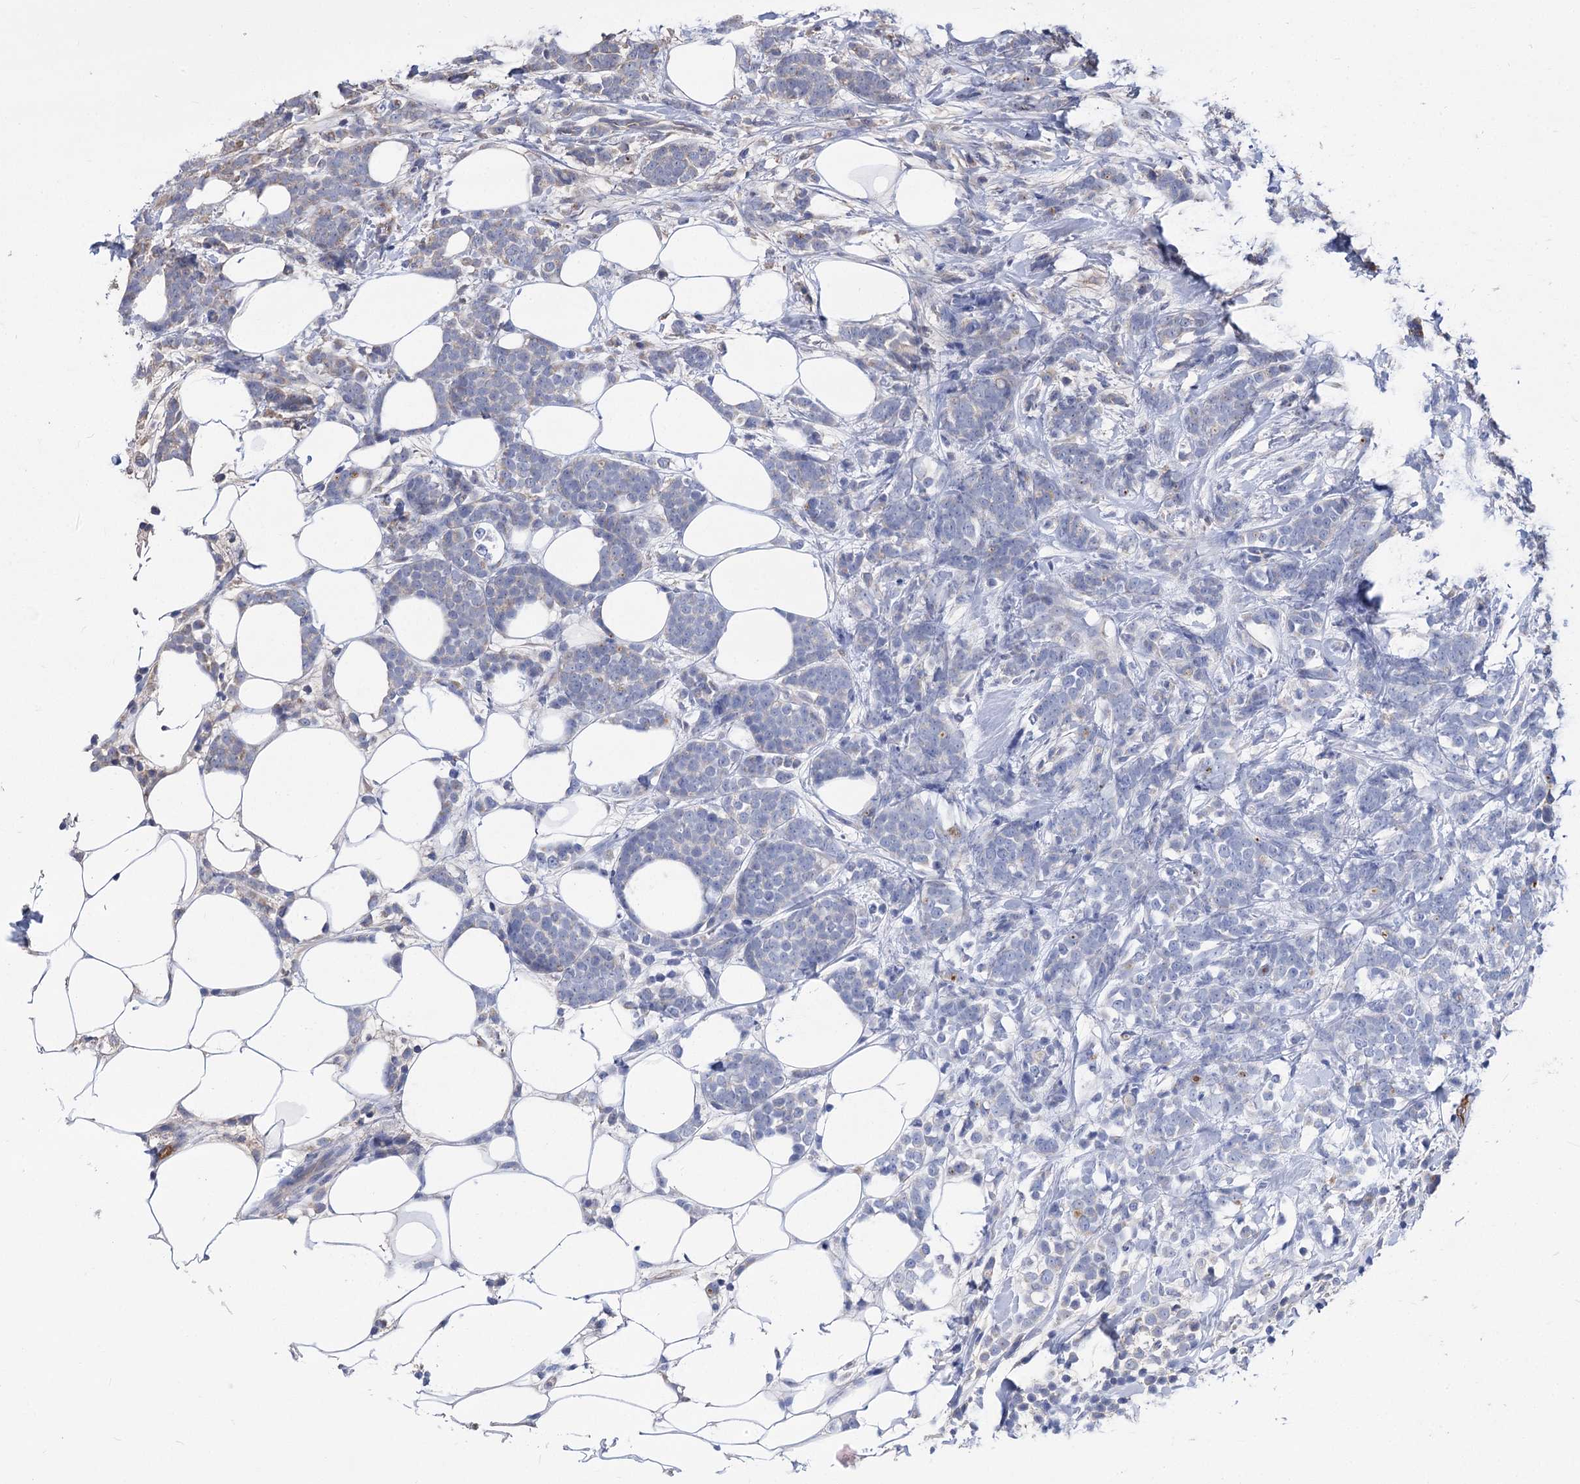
{"staining": {"intensity": "moderate", "quantity": "25%-75%", "location": "cytoplasmic/membranous"}, "tissue": "breast cancer", "cell_type": "Tumor cells", "image_type": "cancer", "snomed": [{"axis": "morphology", "description": "Lobular carcinoma"}, {"axis": "topography", "description": "Breast"}], "caption": "Breast lobular carcinoma stained for a protein (brown) reveals moderate cytoplasmic/membranous positive staining in about 25%-75% of tumor cells.", "gene": "RASSF3", "patient": {"sex": "female", "age": 58}}